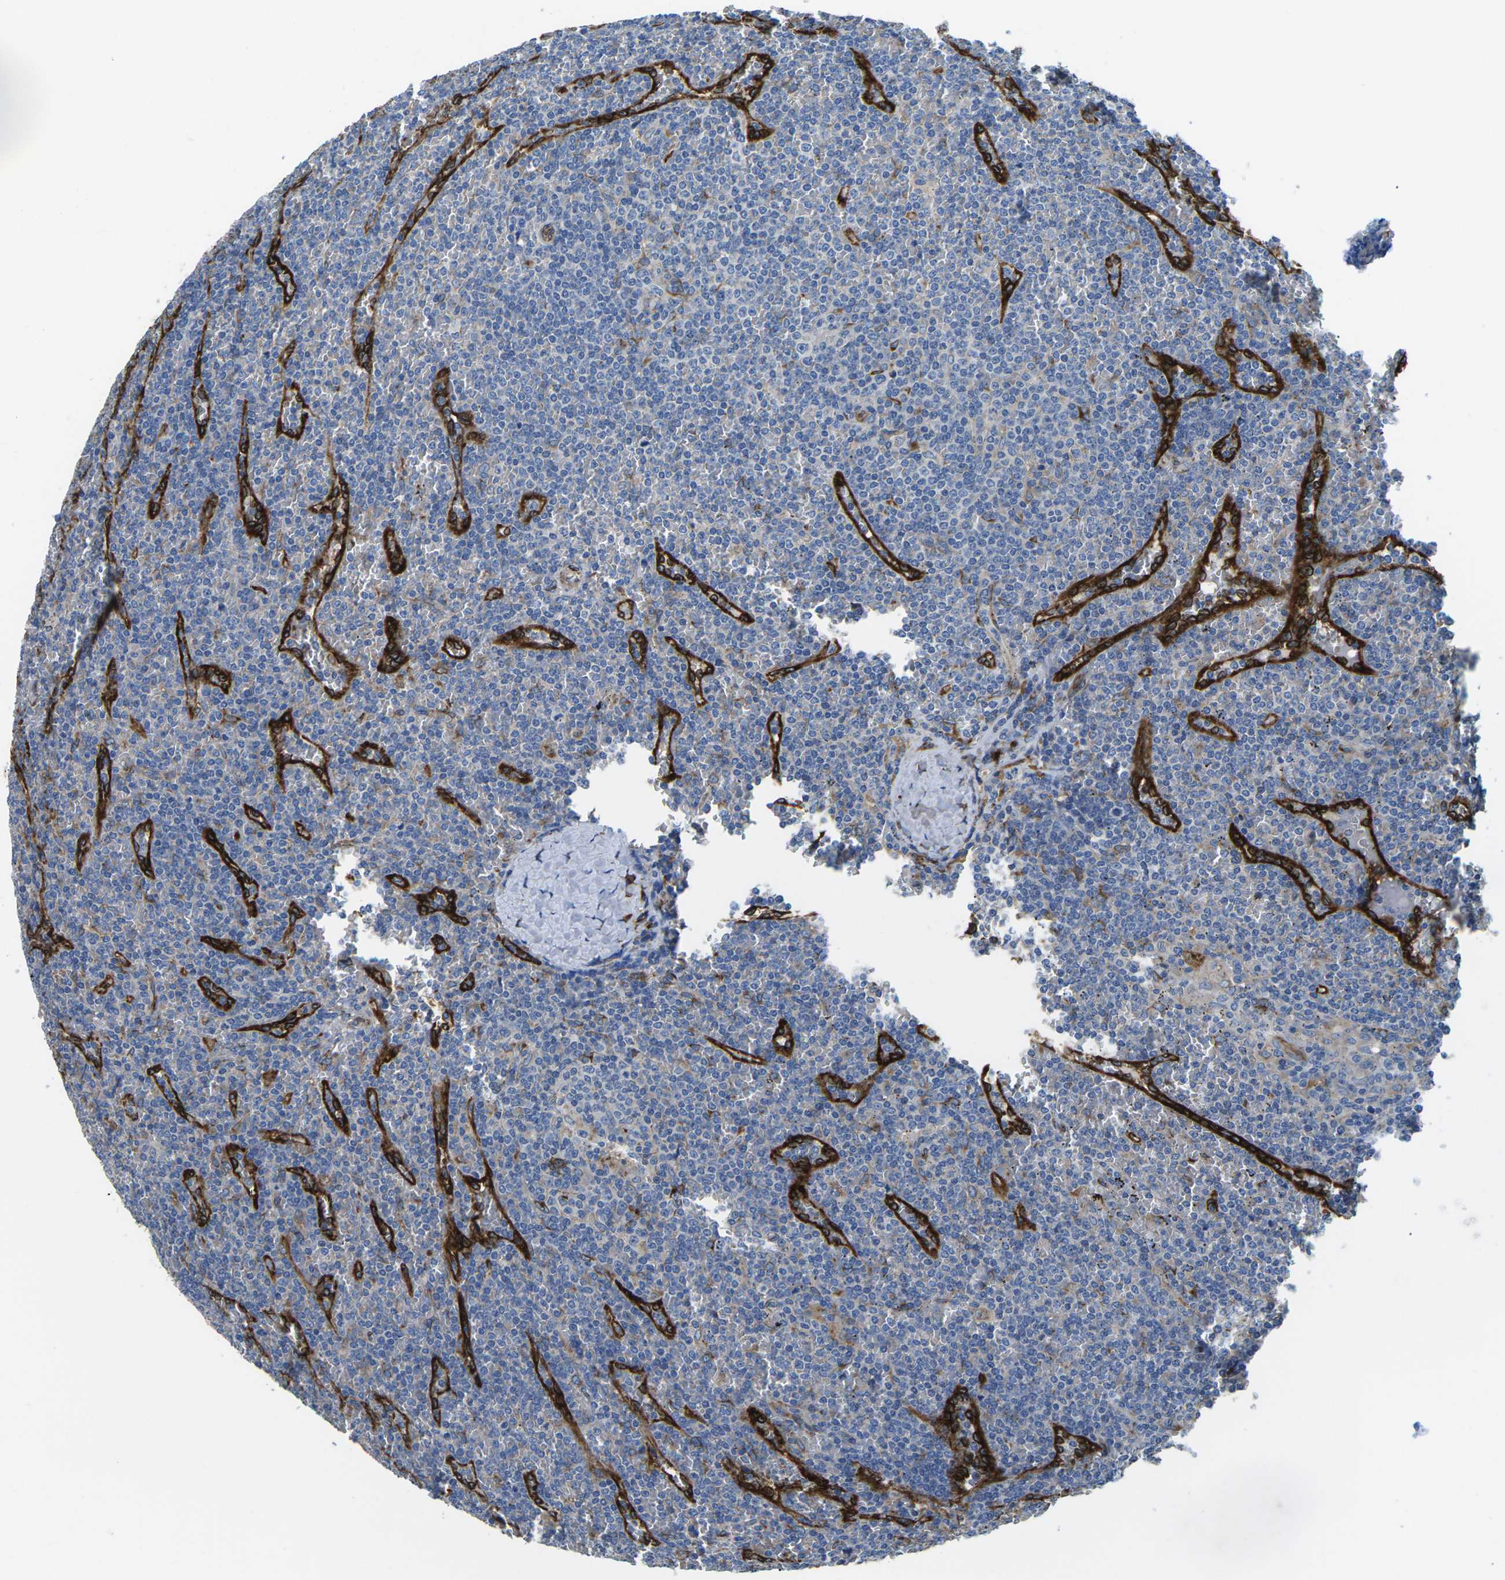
{"staining": {"intensity": "negative", "quantity": "none", "location": "none"}, "tissue": "lymphoma", "cell_type": "Tumor cells", "image_type": "cancer", "snomed": [{"axis": "morphology", "description": "Malignant lymphoma, non-Hodgkin's type, Low grade"}, {"axis": "topography", "description": "Spleen"}], "caption": "Tumor cells are negative for protein expression in human lymphoma. Nuclei are stained in blue.", "gene": "PDZD8", "patient": {"sex": "female", "age": 19}}